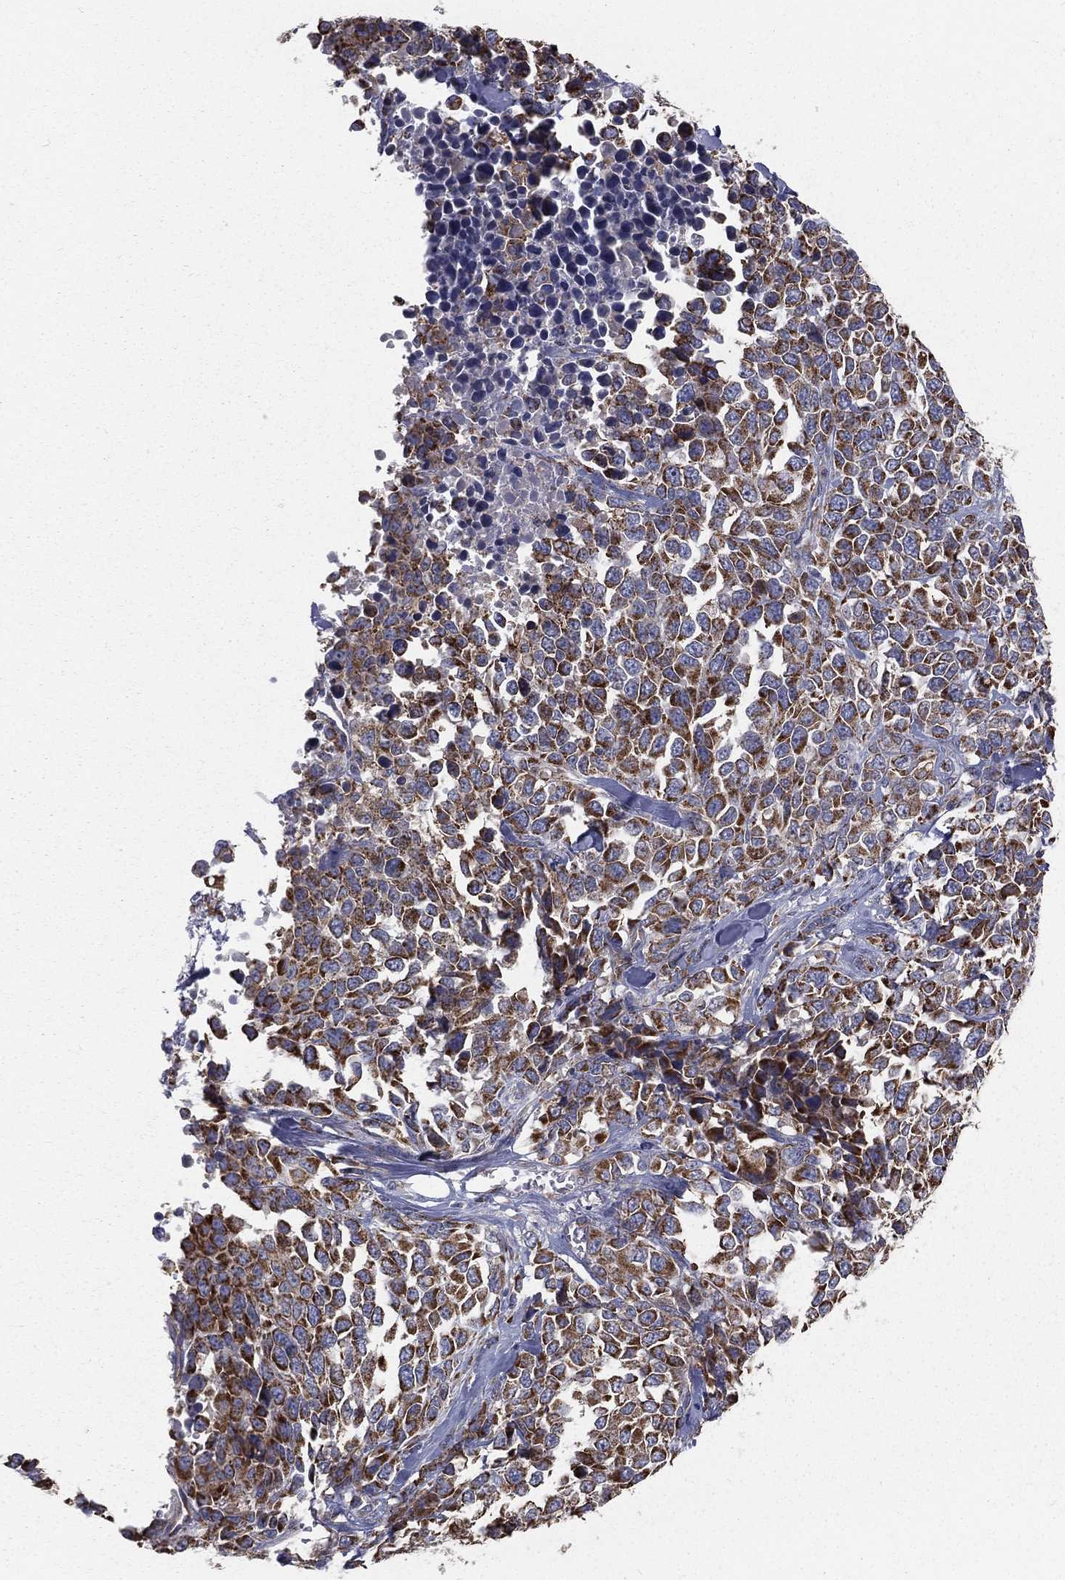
{"staining": {"intensity": "strong", "quantity": ">75%", "location": "cytoplasmic/membranous"}, "tissue": "melanoma", "cell_type": "Tumor cells", "image_type": "cancer", "snomed": [{"axis": "morphology", "description": "Malignant melanoma, Metastatic site"}, {"axis": "topography", "description": "Skin"}], "caption": "The micrograph exhibits staining of malignant melanoma (metastatic site), revealing strong cytoplasmic/membranous protein positivity (brown color) within tumor cells.", "gene": "HADH", "patient": {"sex": "male", "age": 84}}